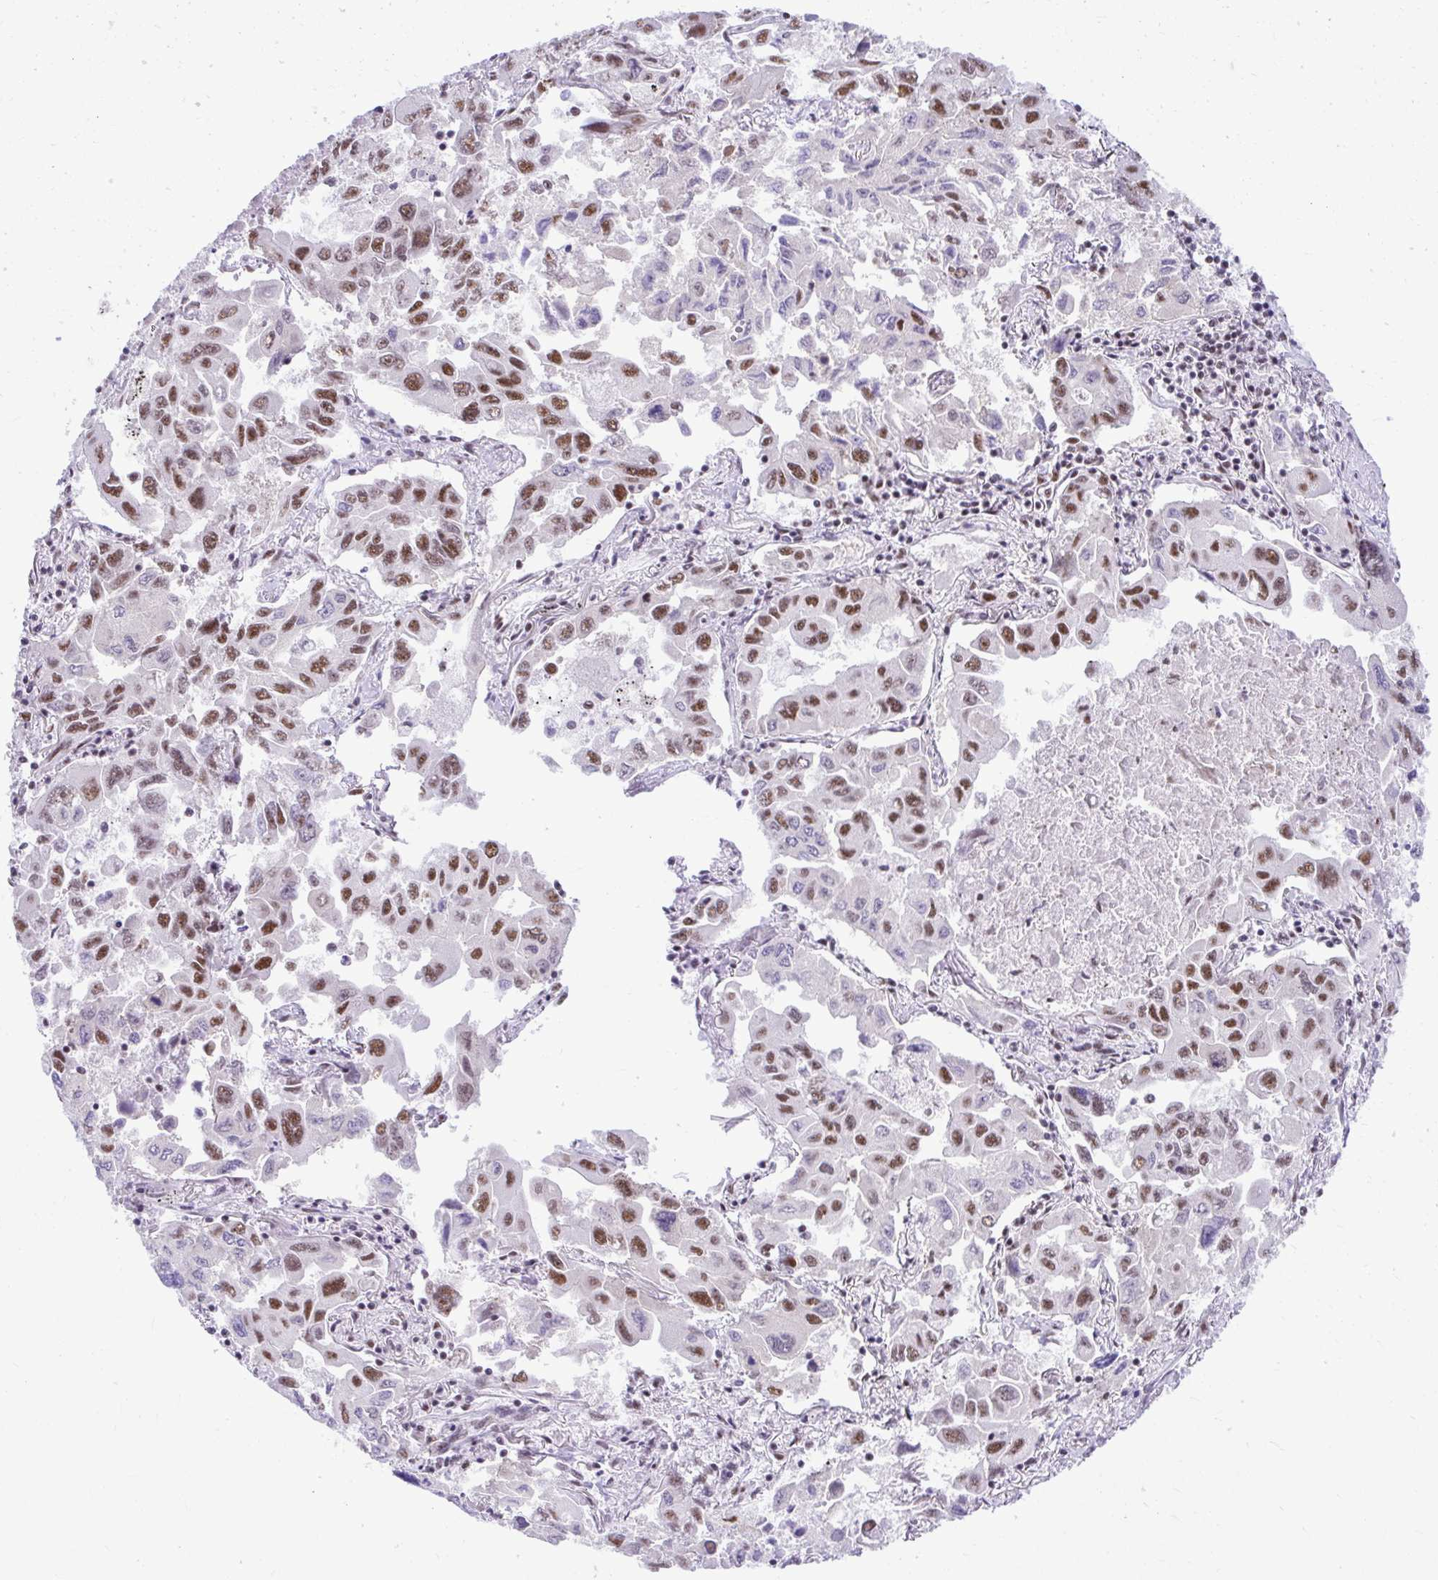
{"staining": {"intensity": "moderate", "quantity": ">75%", "location": "nuclear"}, "tissue": "lung cancer", "cell_type": "Tumor cells", "image_type": "cancer", "snomed": [{"axis": "morphology", "description": "Adenocarcinoma, NOS"}, {"axis": "topography", "description": "Lung"}], "caption": "Adenocarcinoma (lung) stained with a protein marker shows moderate staining in tumor cells.", "gene": "PRPF19", "patient": {"sex": "male", "age": 64}}